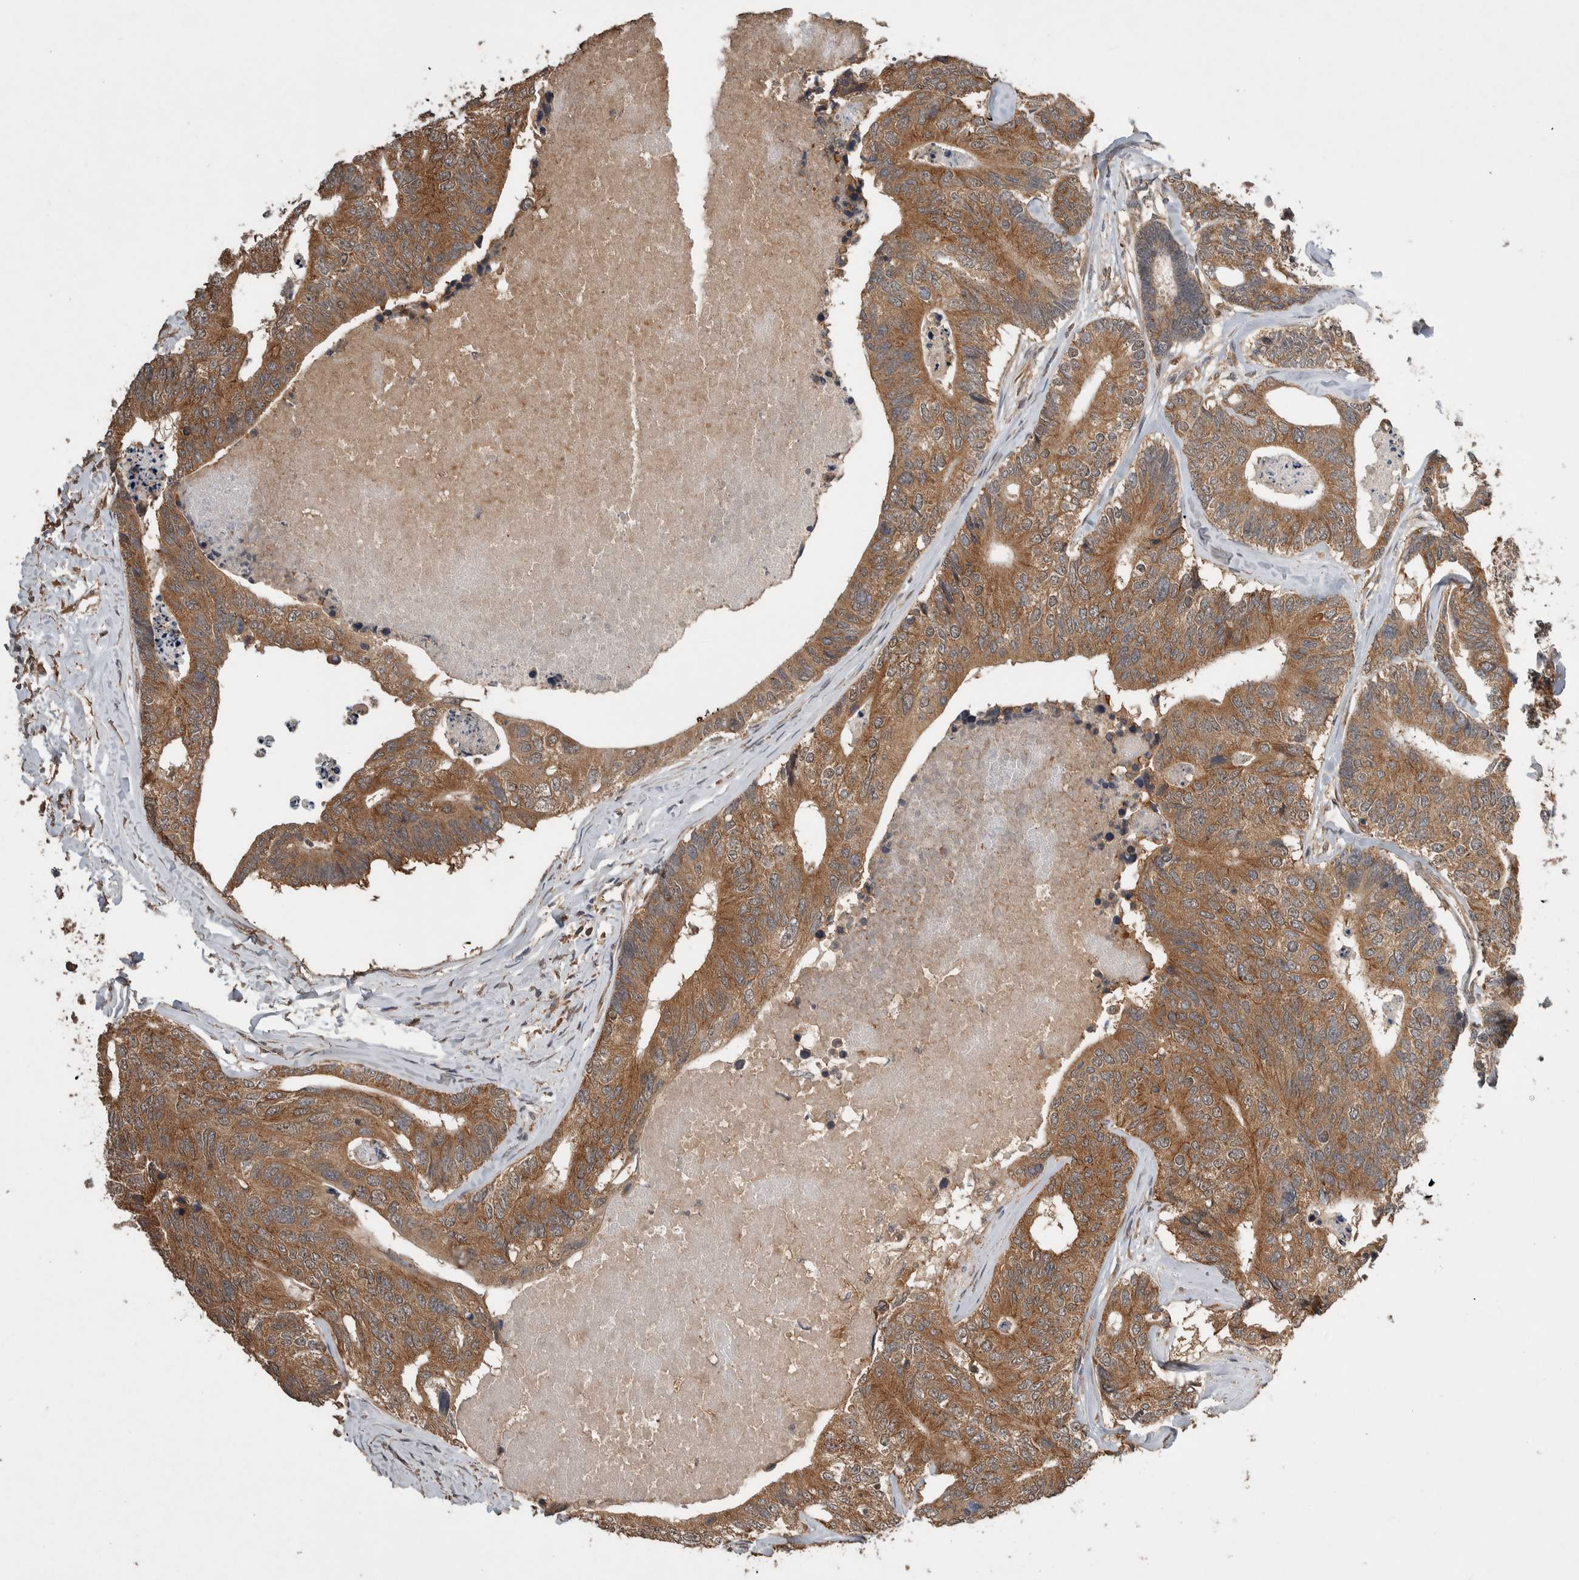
{"staining": {"intensity": "moderate", "quantity": ">75%", "location": "cytoplasmic/membranous"}, "tissue": "colorectal cancer", "cell_type": "Tumor cells", "image_type": "cancer", "snomed": [{"axis": "morphology", "description": "Adenocarcinoma, NOS"}, {"axis": "topography", "description": "Colon"}], "caption": "DAB immunohistochemical staining of colorectal adenocarcinoma reveals moderate cytoplasmic/membranous protein positivity in approximately >75% of tumor cells.", "gene": "DVL2", "patient": {"sex": "female", "age": 67}}